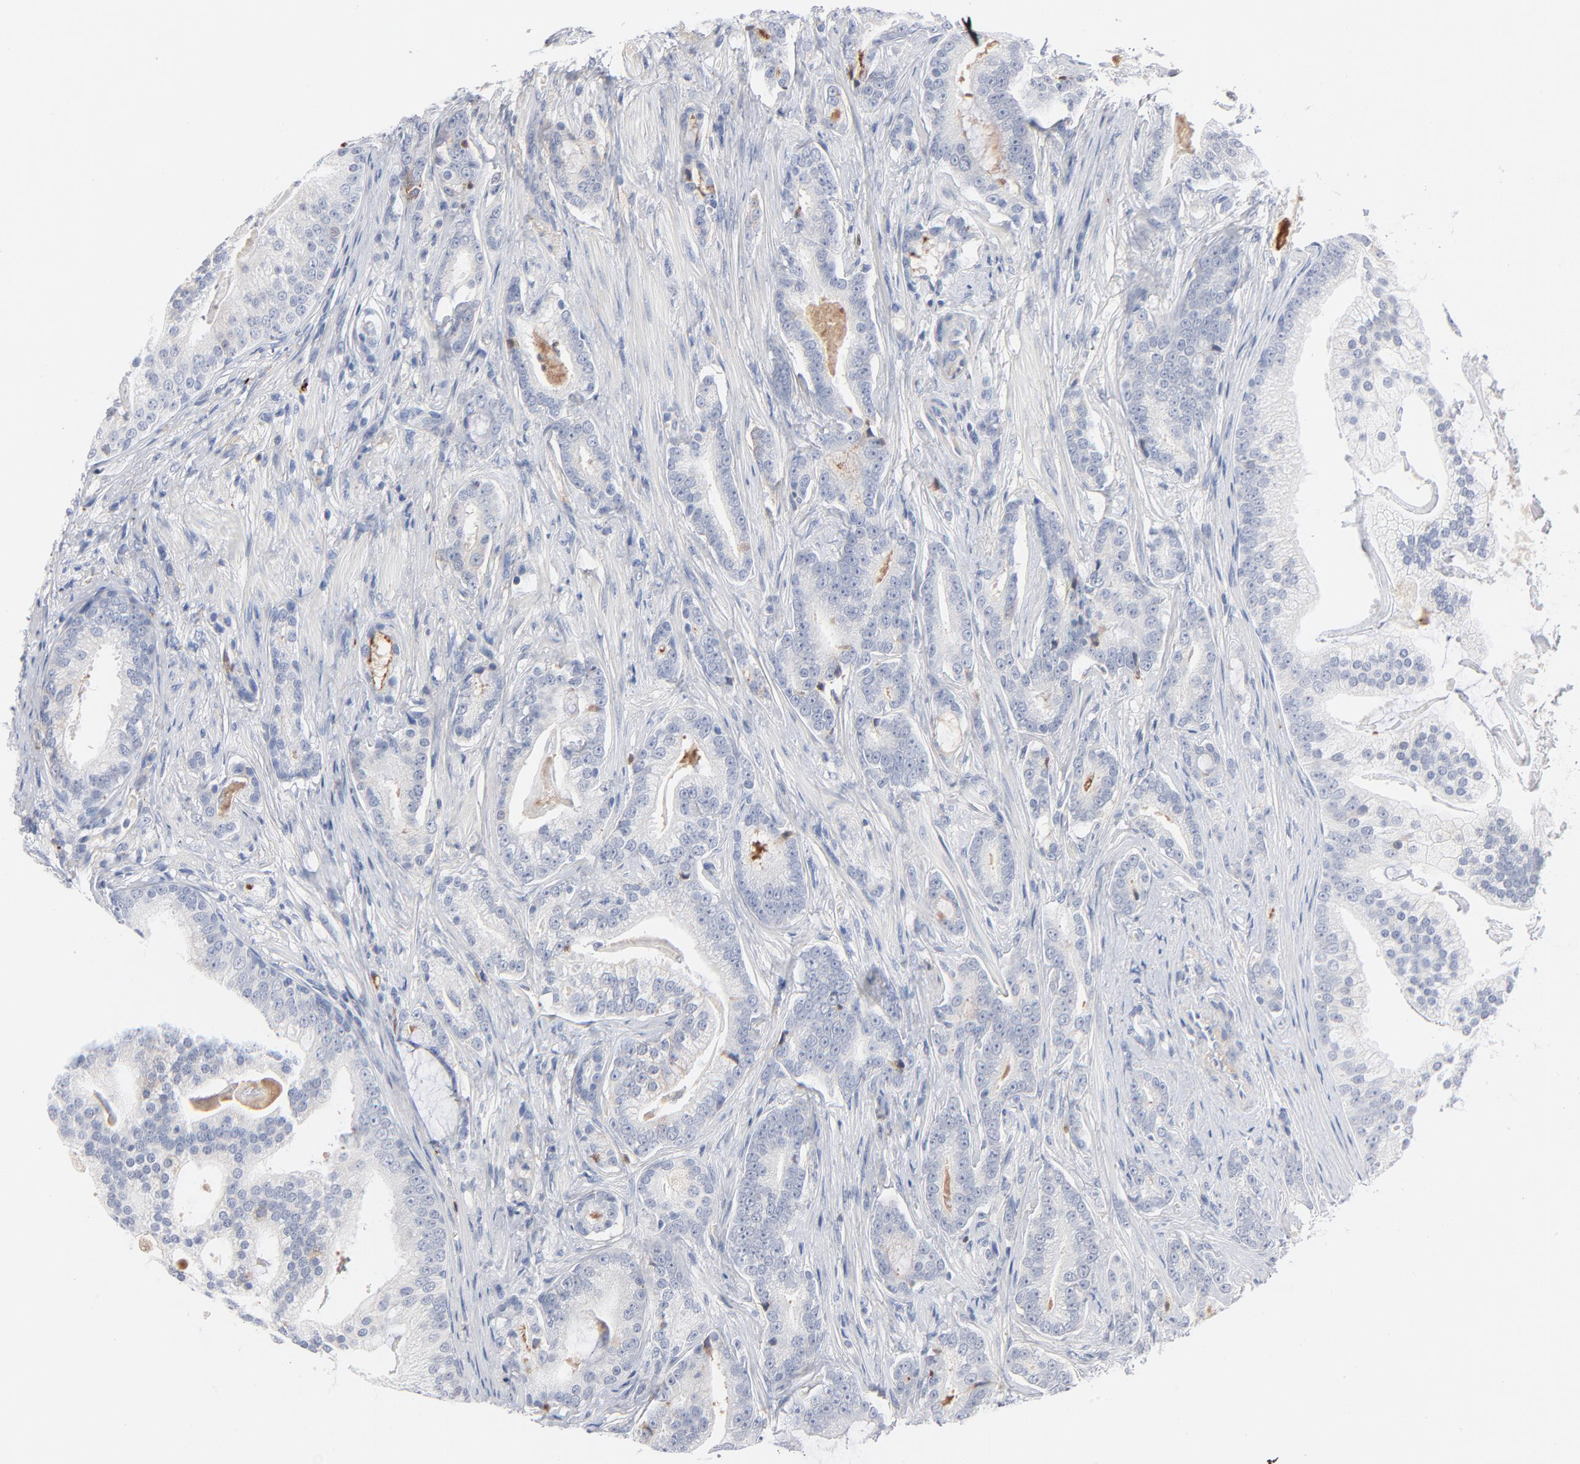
{"staining": {"intensity": "negative", "quantity": "none", "location": "none"}, "tissue": "prostate cancer", "cell_type": "Tumor cells", "image_type": "cancer", "snomed": [{"axis": "morphology", "description": "Adenocarcinoma, Low grade"}, {"axis": "topography", "description": "Prostate"}], "caption": "High power microscopy image of an immunohistochemistry (IHC) micrograph of prostate cancer, revealing no significant expression in tumor cells.", "gene": "SERPINA4", "patient": {"sex": "male", "age": 58}}